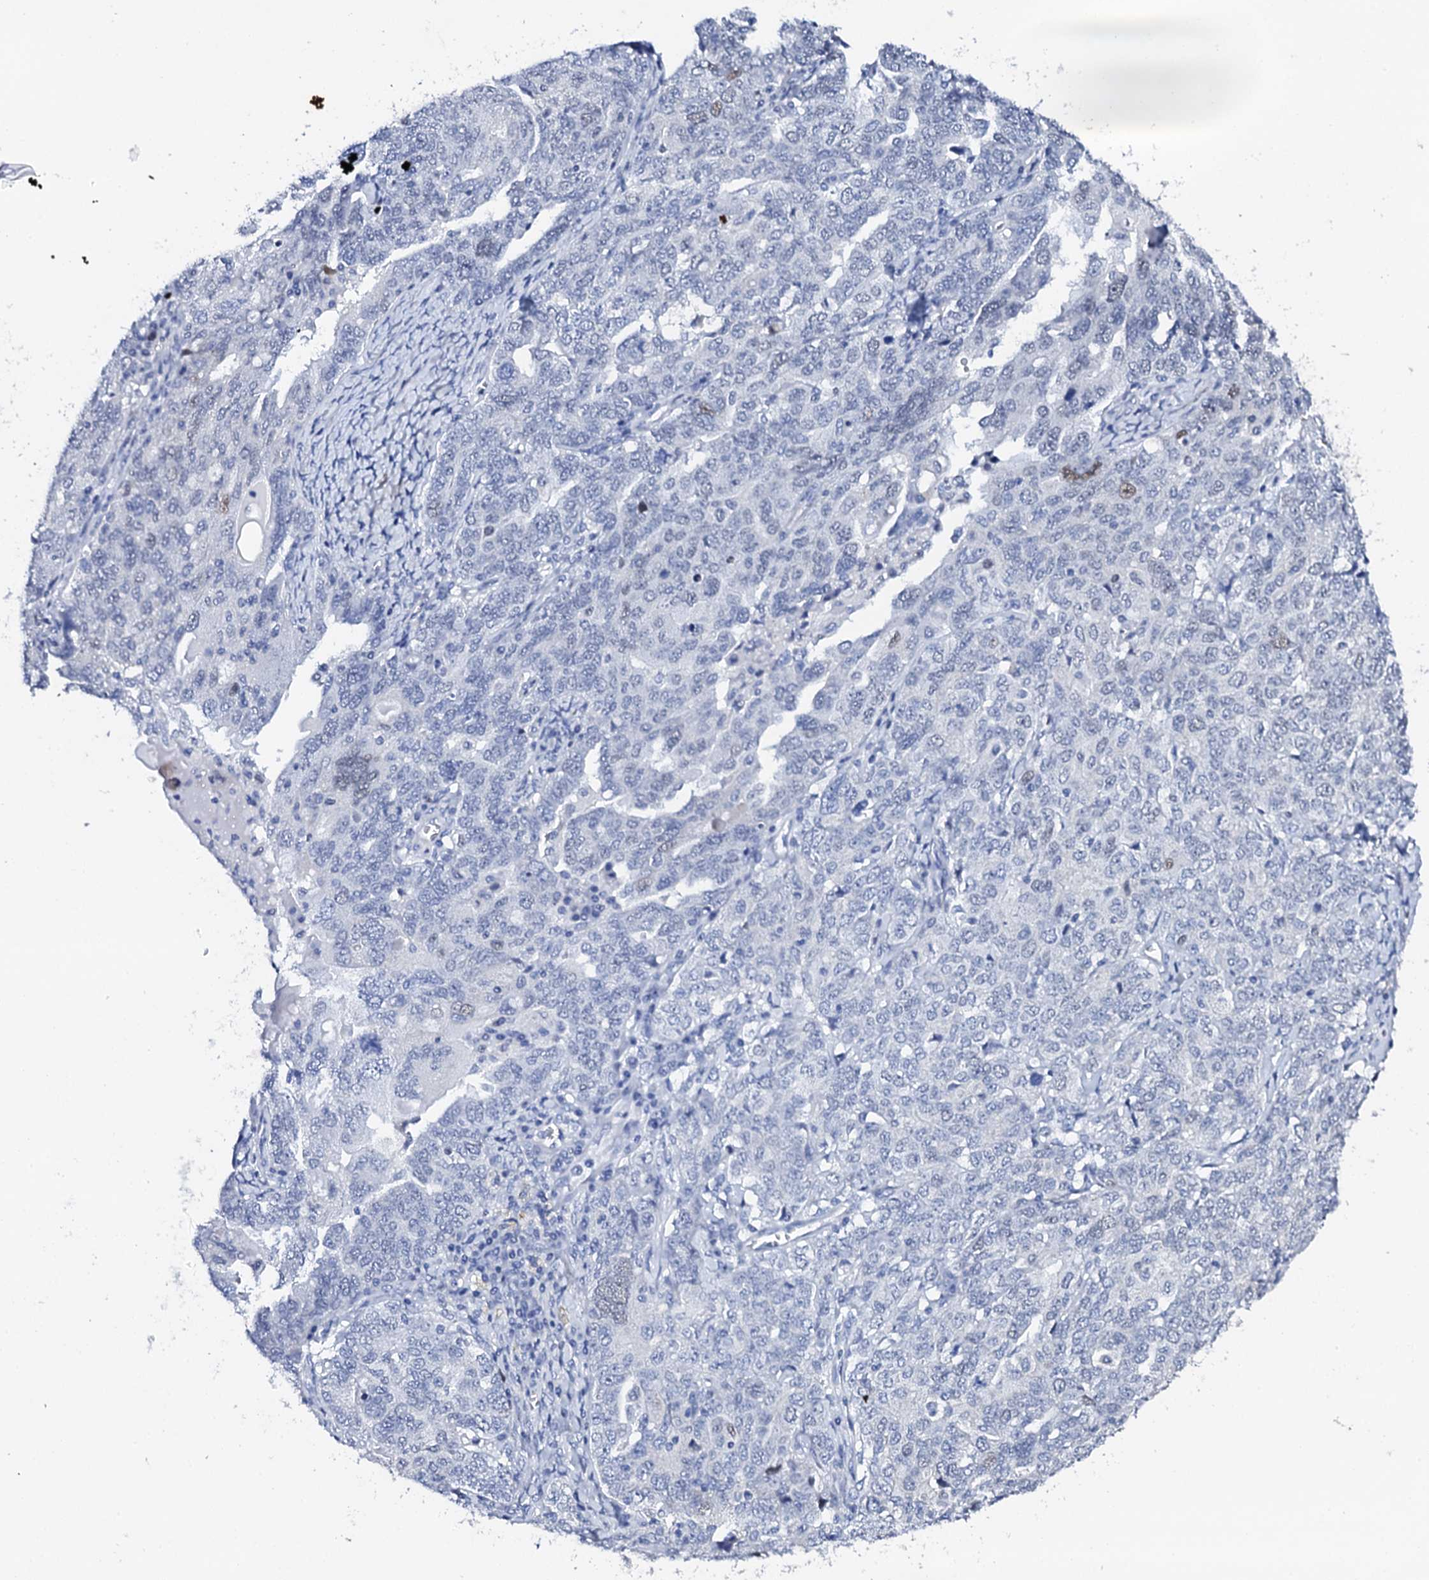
{"staining": {"intensity": "negative", "quantity": "none", "location": "none"}, "tissue": "ovarian cancer", "cell_type": "Tumor cells", "image_type": "cancer", "snomed": [{"axis": "morphology", "description": "Carcinoma, endometroid"}, {"axis": "topography", "description": "Ovary"}], "caption": "An image of human endometroid carcinoma (ovarian) is negative for staining in tumor cells.", "gene": "NUDT13", "patient": {"sex": "female", "age": 62}}